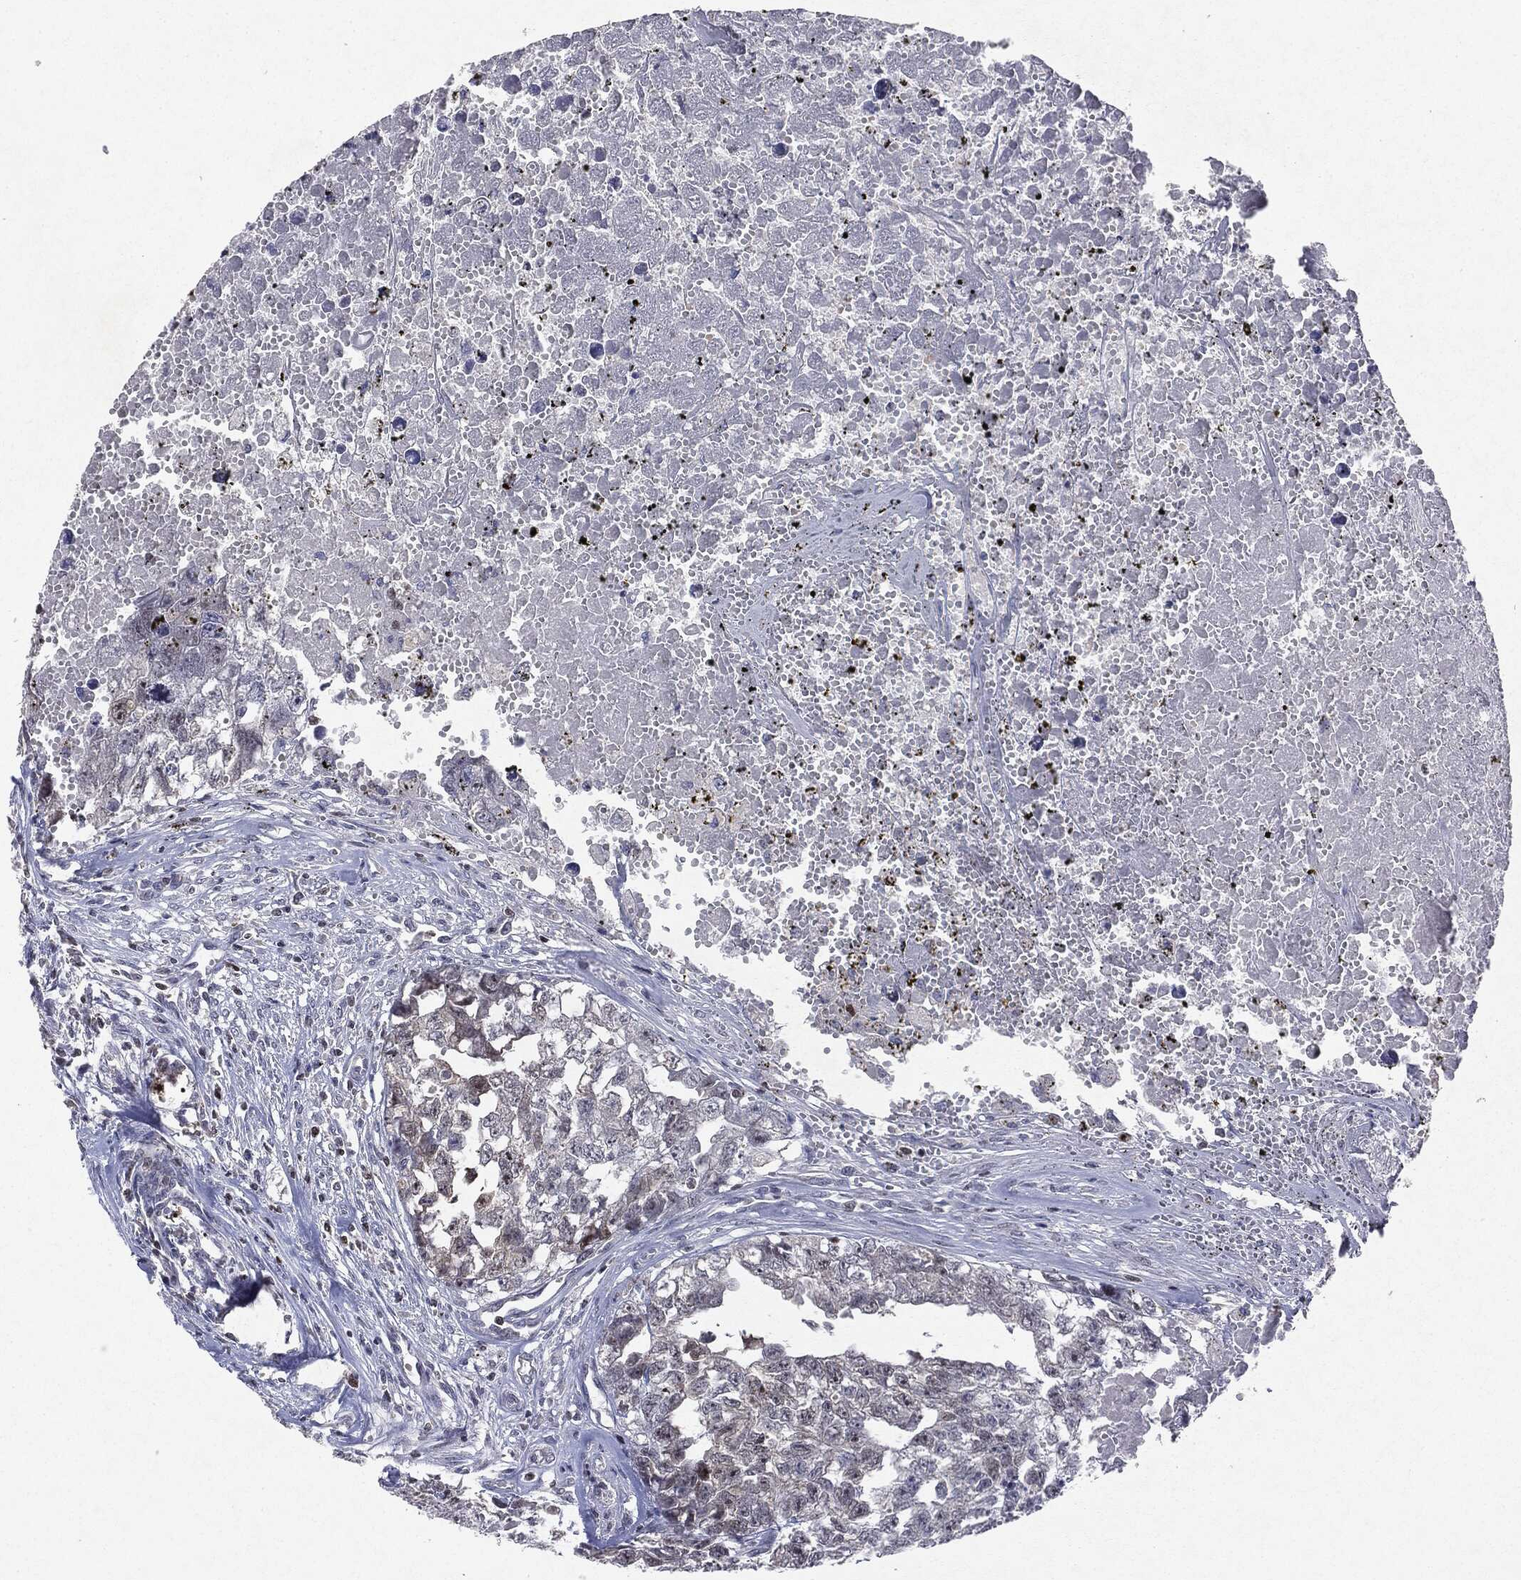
{"staining": {"intensity": "negative", "quantity": "none", "location": "none"}, "tissue": "testis cancer", "cell_type": "Tumor cells", "image_type": "cancer", "snomed": [{"axis": "morphology", "description": "Seminoma, NOS"}, {"axis": "morphology", "description": "Carcinoma, Embryonal, NOS"}, {"axis": "topography", "description": "Testis"}], "caption": "Immunohistochemical staining of testis cancer reveals no significant positivity in tumor cells.", "gene": "KIF2C", "patient": {"sex": "male", "age": 22}}